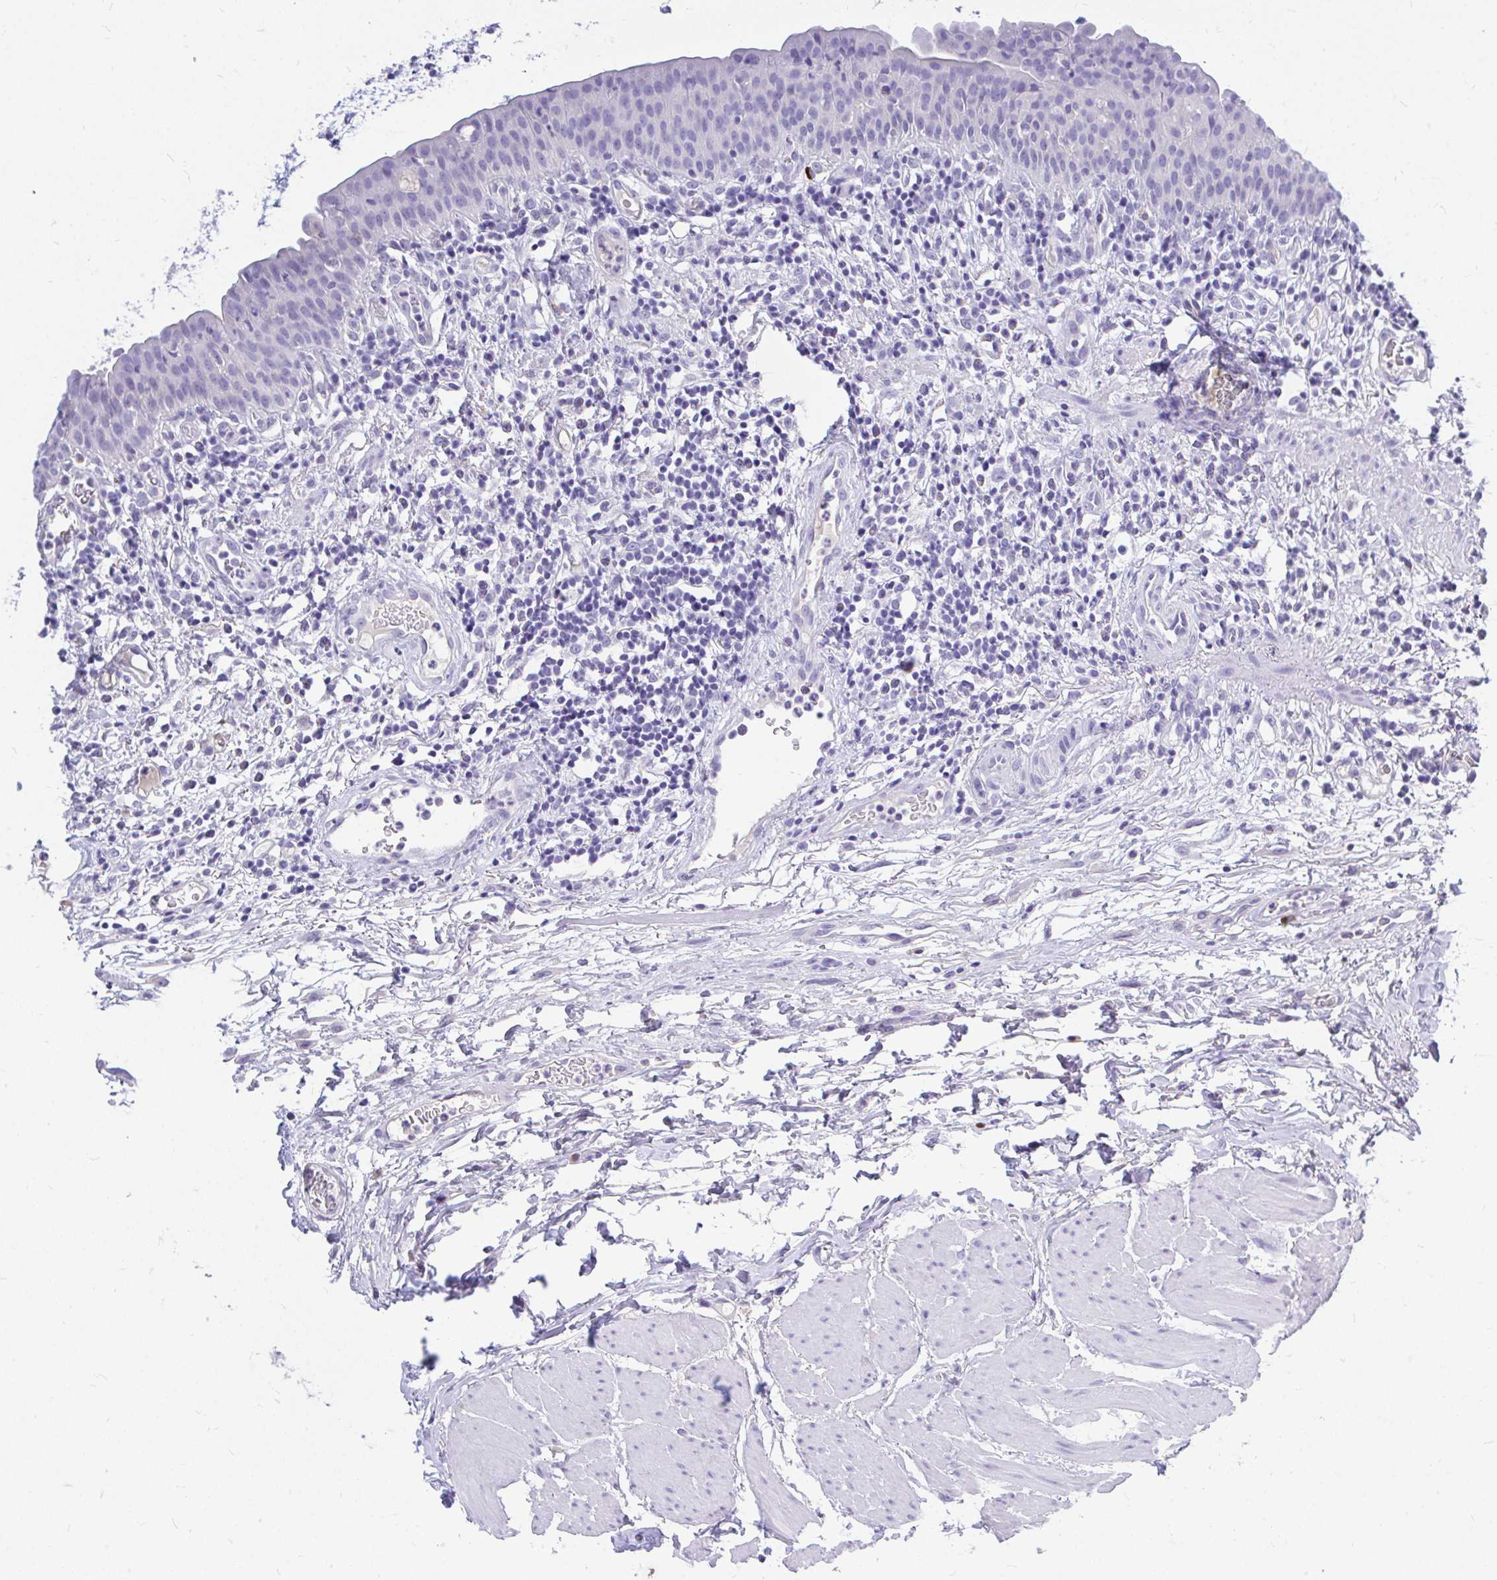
{"staining": {"intensity": "negative", "quantity": "none", "location": "none"}, "tissue": "urinary bladder", "cell_type": "Urothelial cells", "image_type": "normal", "snomed": [{"axis": "morphology", "description": "Normal tissue, NOS"}, {"axis": "morphology", "description": "Inflammation, NOS"}, {"axis": "topography", "description": "Urinary bladder"}], "caption": "Immunohistochemical staining of normal urinary bladder exhibits no significant expression in urothelial cells. (DAB IHC with hematoxylin counter stain).", "gene": "MAP1LC3A", "patient": {"sex": "male", "age": 57}}